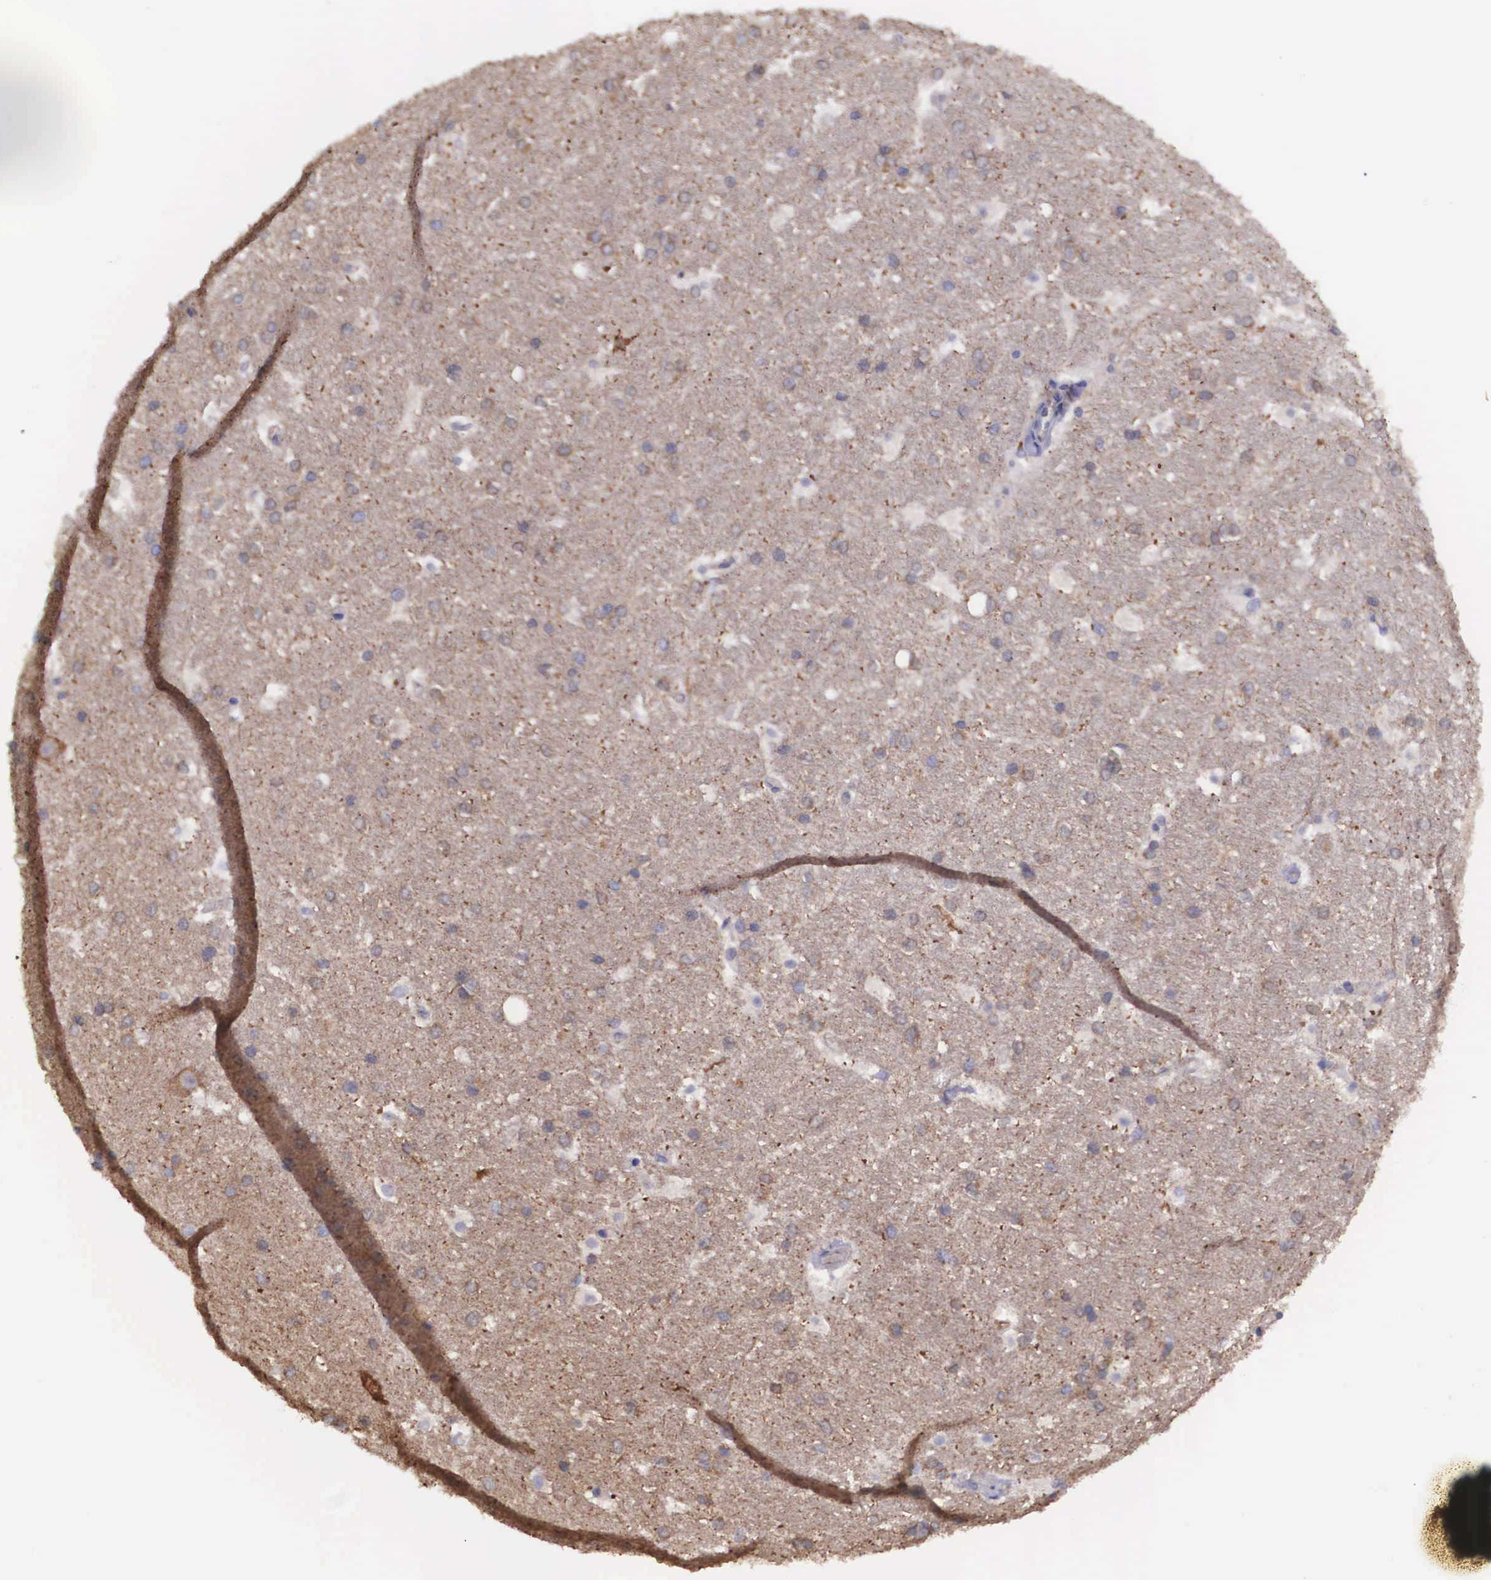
{"staining": {"intensity": "negative", "quantity": "none", "location": "none"}, "tissue": "hippocampus", "cell_type": "Glial cells", "image_type": "normal", "snomed": [{"axis": "morphology", "description": "Normal tissue, NOS"}, {"axis": "topography", "description": "Hippocampus"}], "caption": "Immunohistochemical staining of unremarkable hippocampus exhibits no significant staining in glial cells. (Stains: DAB immunohistochemistry (IHC) with hematoxylin counter stain, Microscopy: brightfield microscopy at high magnification).", "gene": "BCAR1", "patient": {"sex": "female", "age": 19}}